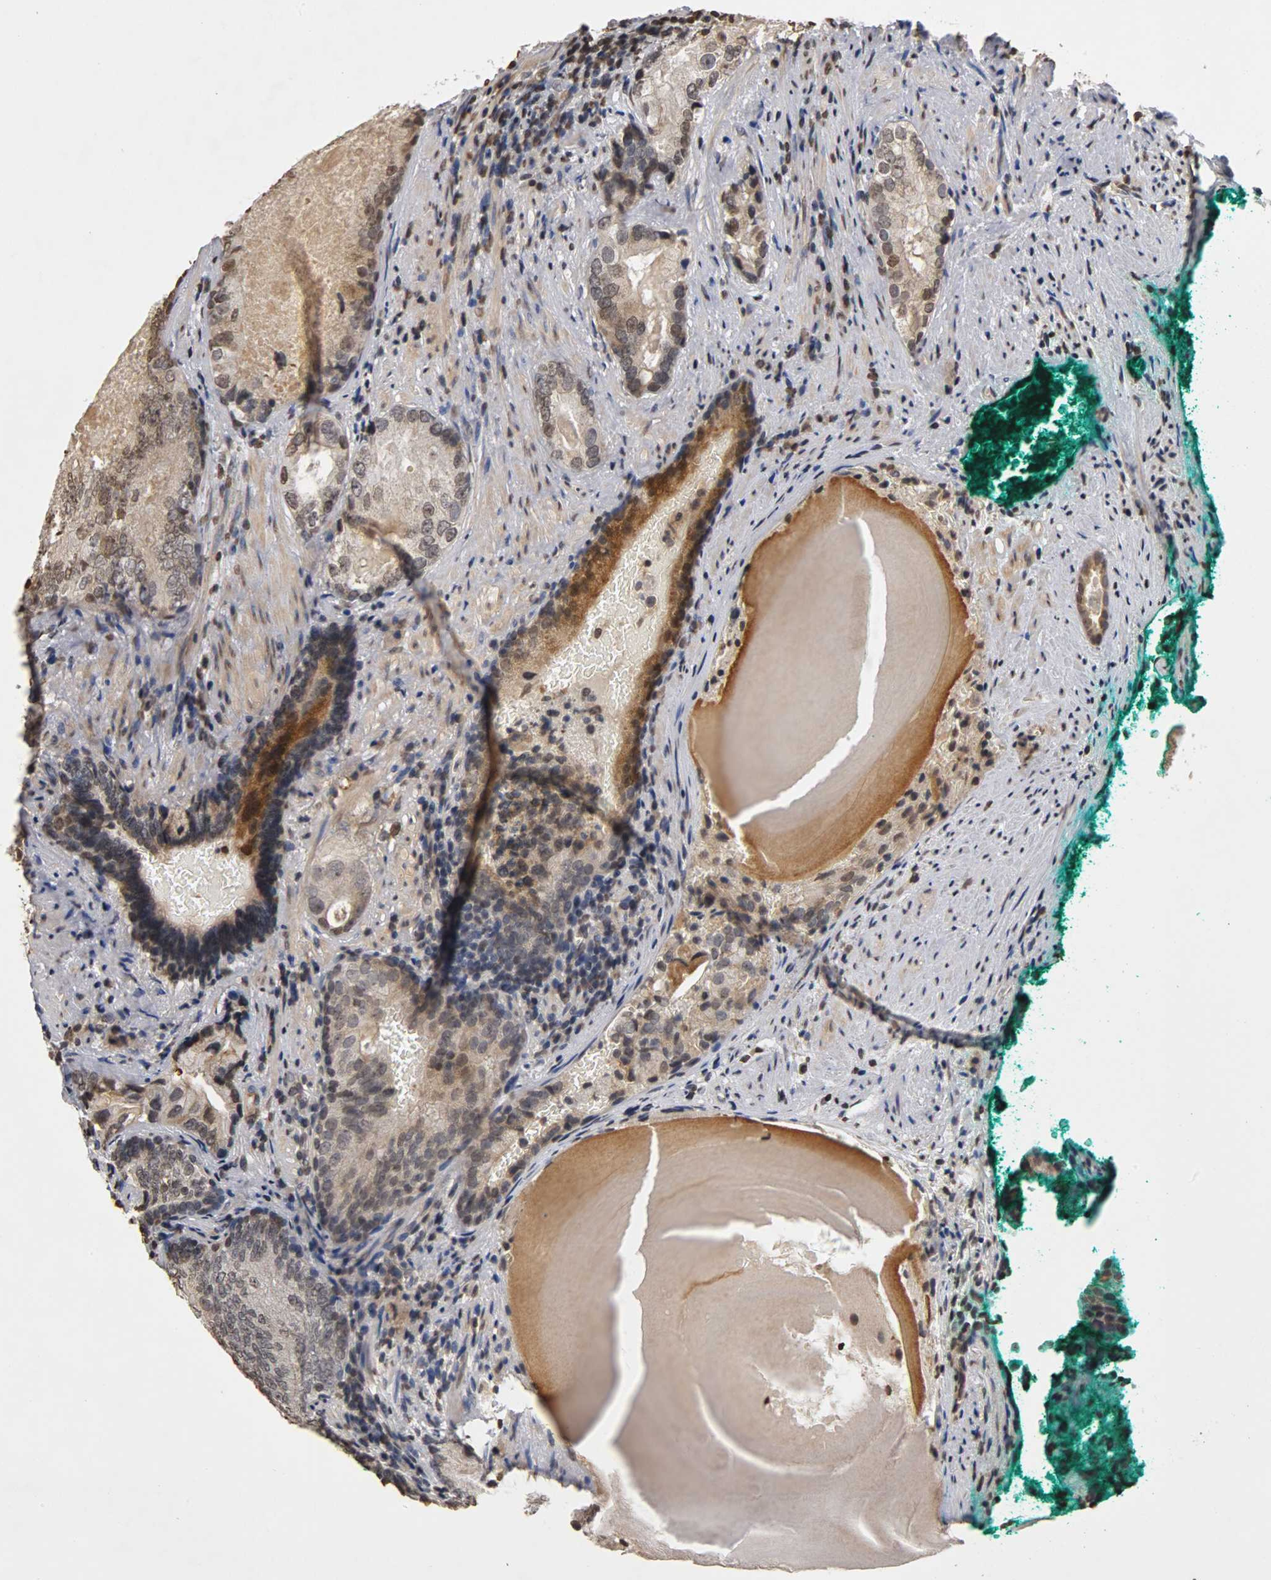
{"staining": {"intensity": "weak", "quantity": "25%-75%", "location": "cytoplasmic/membranous,nuclear"}, "tissue": "prostate cancer", "cell_type": "Tumor cells", "image_type": "cancer", "snomed": [{"axis": "morphology", "description": "Adenocarcinoma, High grade"}, {"axis": "topography", "description": "Prostate"}], "caption": "Adenocarcinoma (high-grade) (prostate) was stained to show a protein in brown. There is low levels of weak cytoplasmic/membranous and nuclear expression in about 25%-75% of tumor cells.", "gene": "ERCC2", "patient": {"sex": "male", "age": 66}}